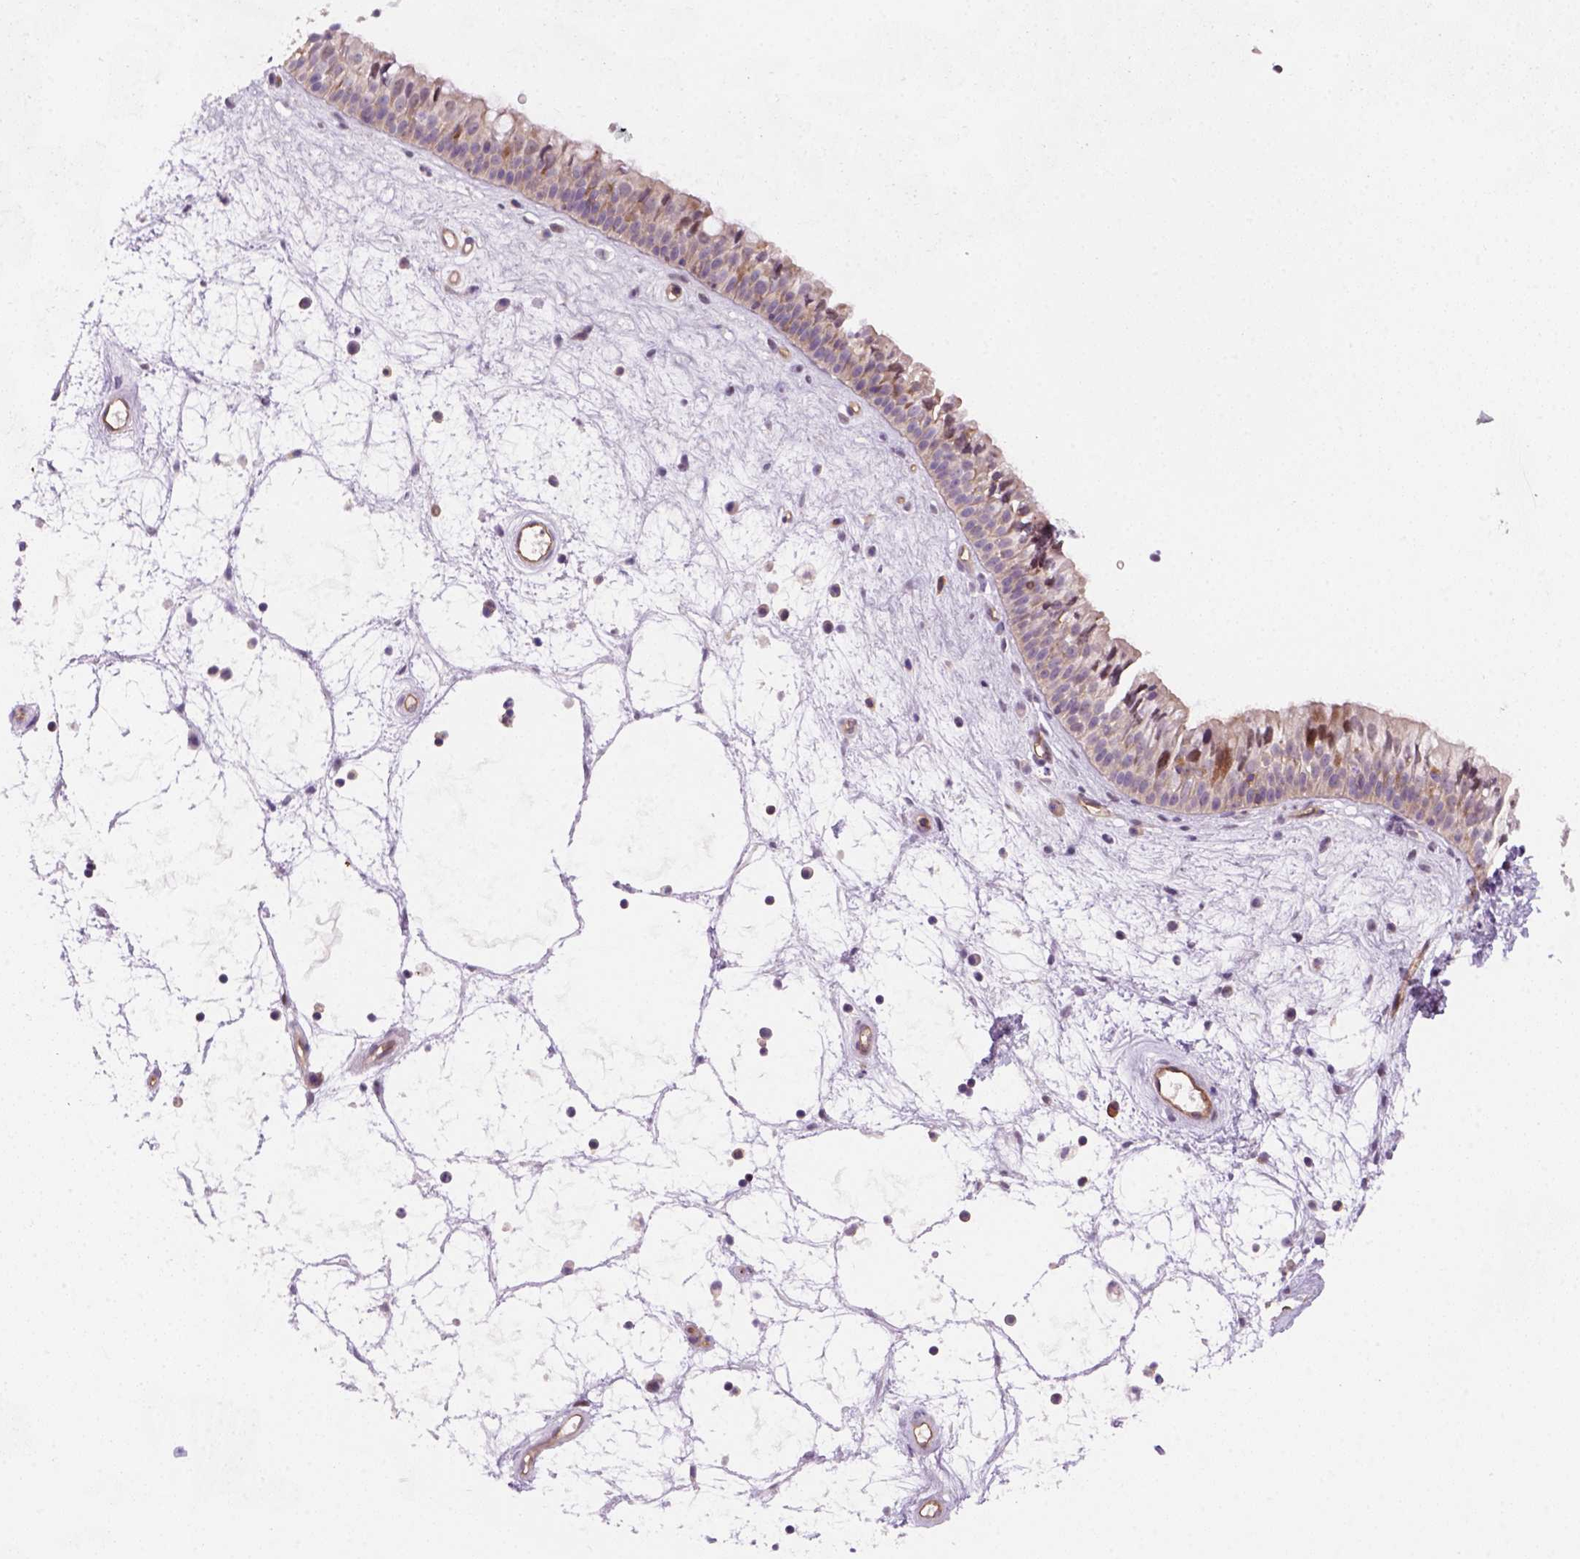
{"staining": {"intensity": "weak", "quantity": ">75%", "location": "cytoplasmic/membranous"}, "tissue": "nasopharynx", "cell_type": "Respiratory epithelial cells", "image_type": "normal", "snomed": [{"axis": "morphology", "description": "Normal tissue, NOS"}, {"axis": "topography", "description": "Nasopharynx"}], "caption": "Weak cytoplasmic/membranous protein expression is identified in about >75% of respiratory epithelial cells in nasopharynx. Immunohistochemistry stains the protein in brown and the nuclei are stained blue.", "gene": "VSTM5", "patient": {"sex": "male", "age": 69}}